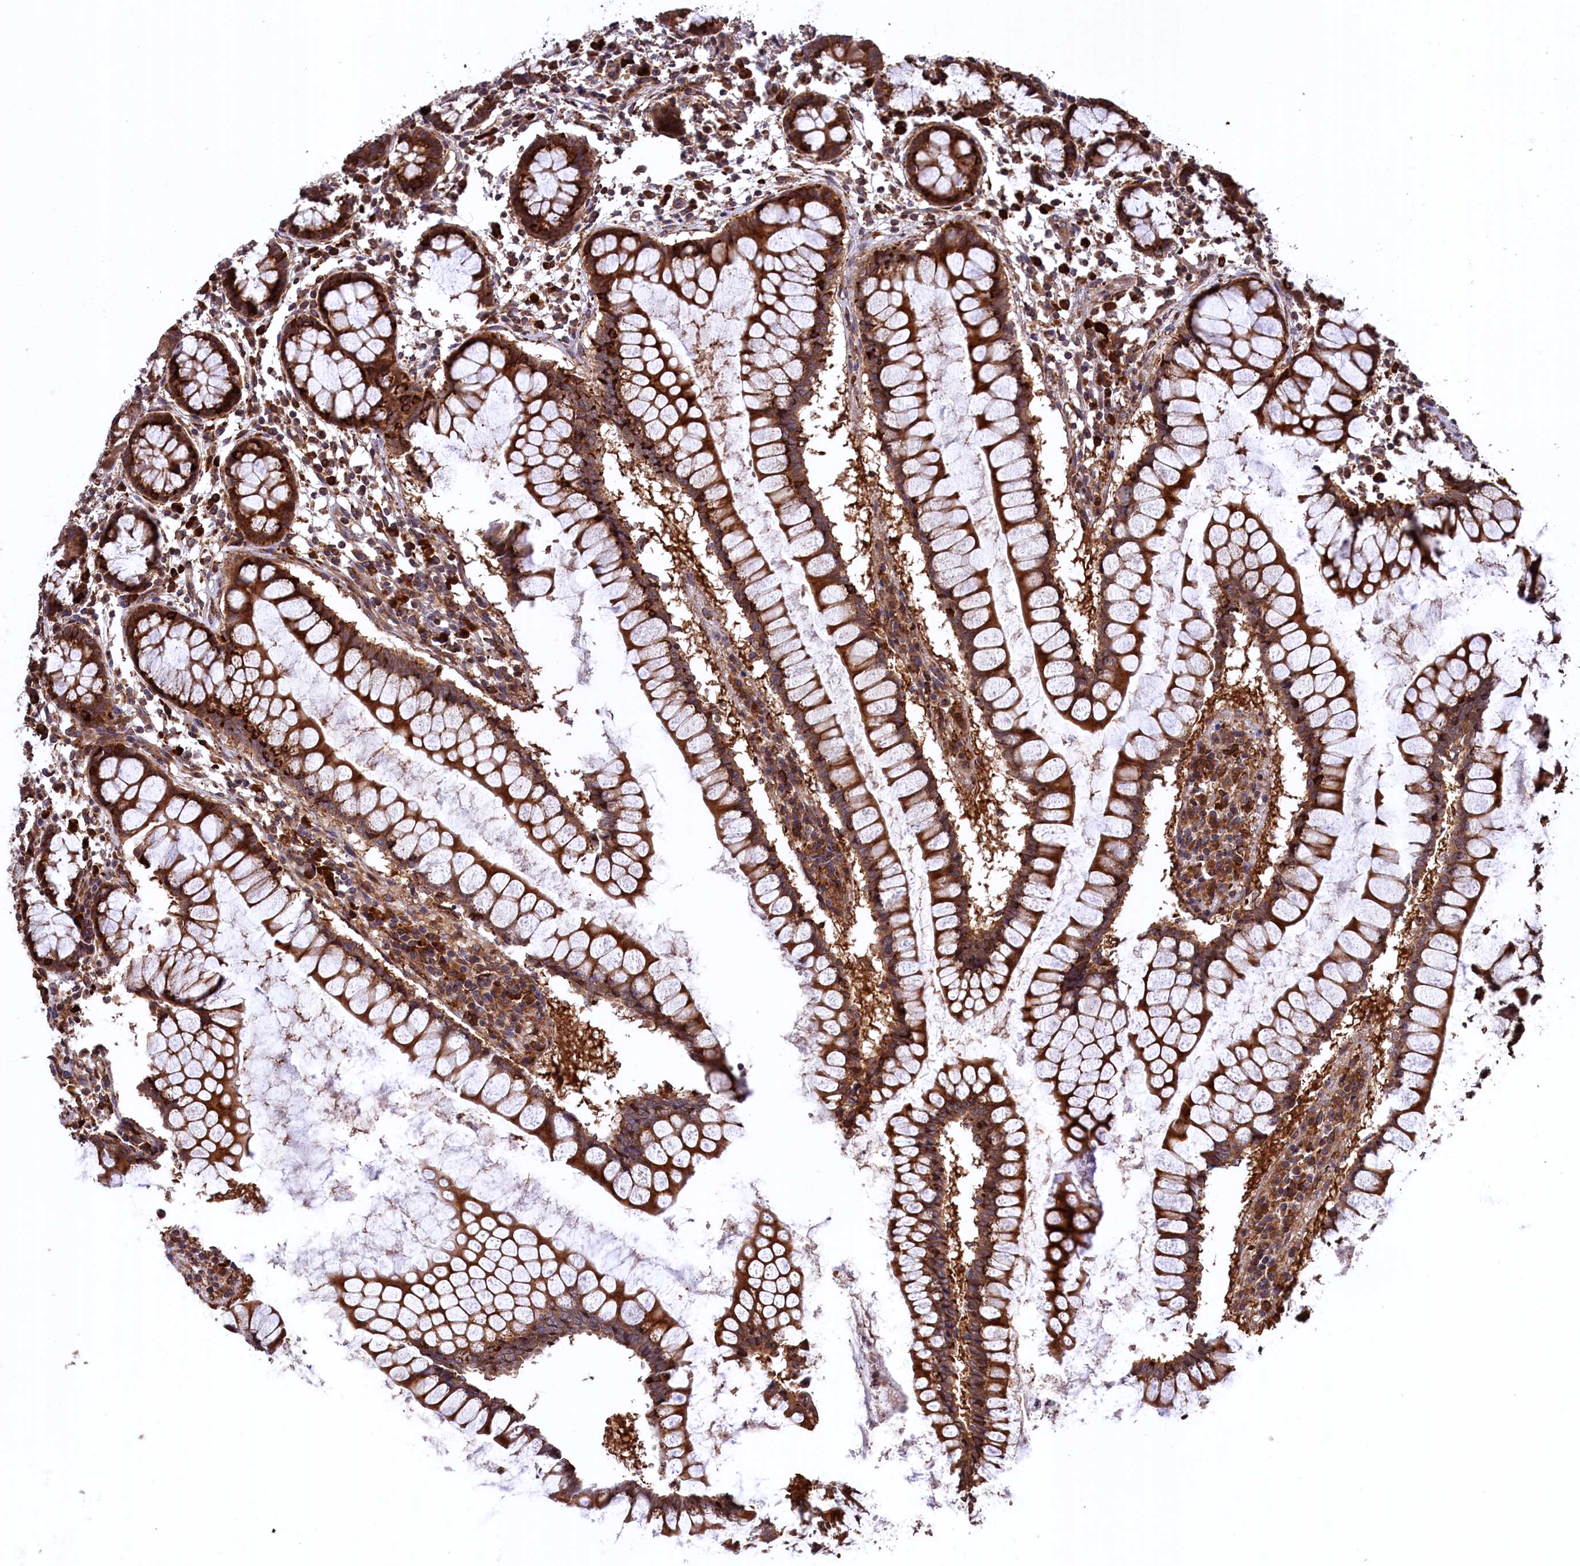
{"staining": {"intensity": "moderate", "quantity": ">75%", "location": "cytoplasmic/membranous"}, "tissue": "colon", "cell_type": "Endothelial cells", "image_type": "normal", "snomed": [{"axis": "morphology", "description": "Normal tissue, NOS"}, {"axis": "morphology", "description": "Adenocarcinoma, NOS"}, {"axis": "topography", "description": "Colon"}], "caption": "Immunohistochemistry of normal colon reveals medium levels of moderate cytoplasmic/membranous expression in approximately >75% of endothelial cells.", "gene": "PLA2G4C", "patient": {"sex": "female", "age": 55}}